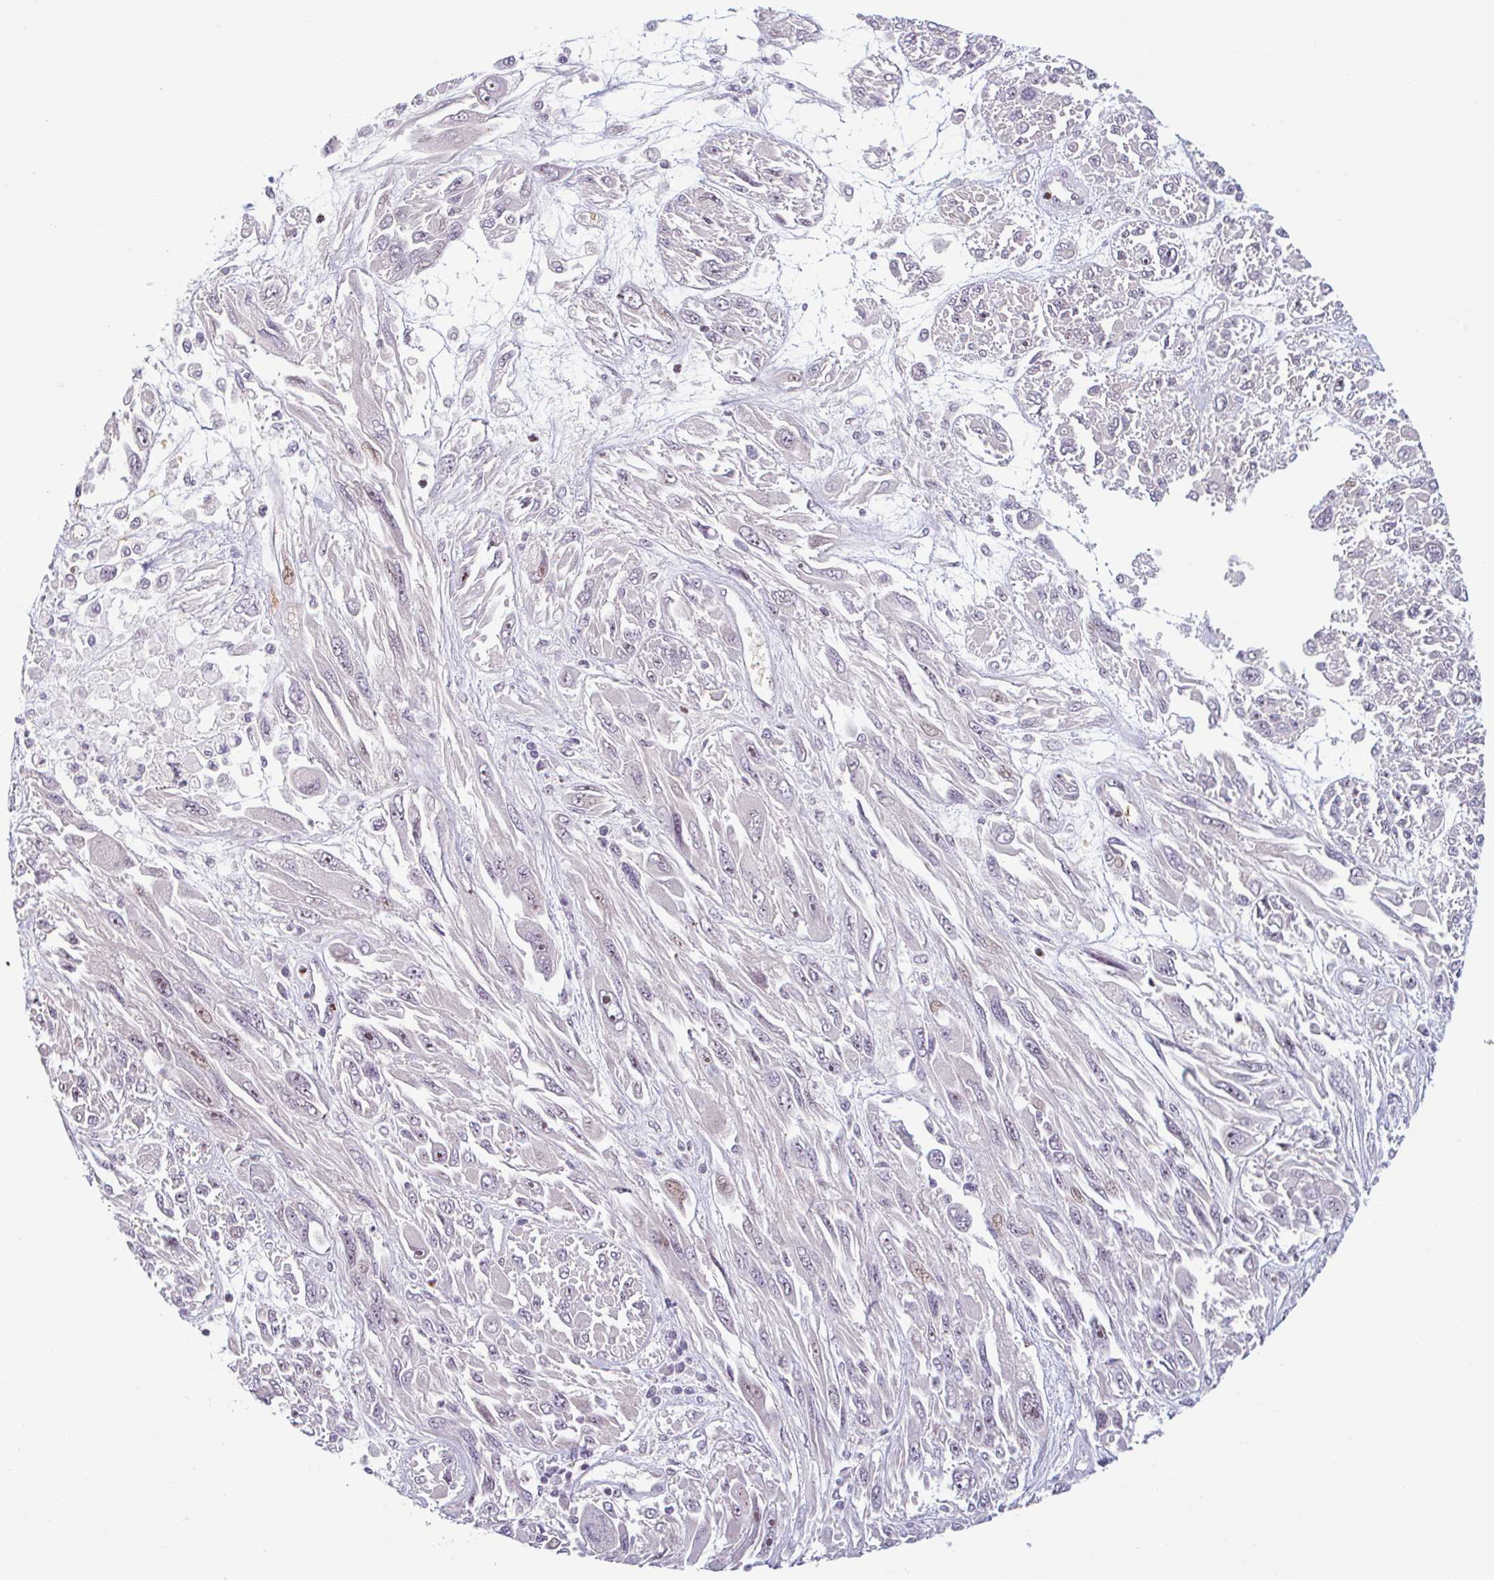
{"staining": {"intensity": "negative", "quantity": "none", "location": "none"}, "tissue": "melanoma", "cell_type": "Tumor cells", "image_type": "cancer", "snomed": [{"axis": "morphology", "description": "Malignant melanoma, NOS"}, {"axis": "topography", "description": "Skin"}], "caption": "Immunohistochemistry (IHC) photomicrograph of human malignant melanoma stained for a protein (brown), which exhibits no staining in tumor cells.", "gene": "TMEM119", "patient": {"sex": "female", "age": 91}}